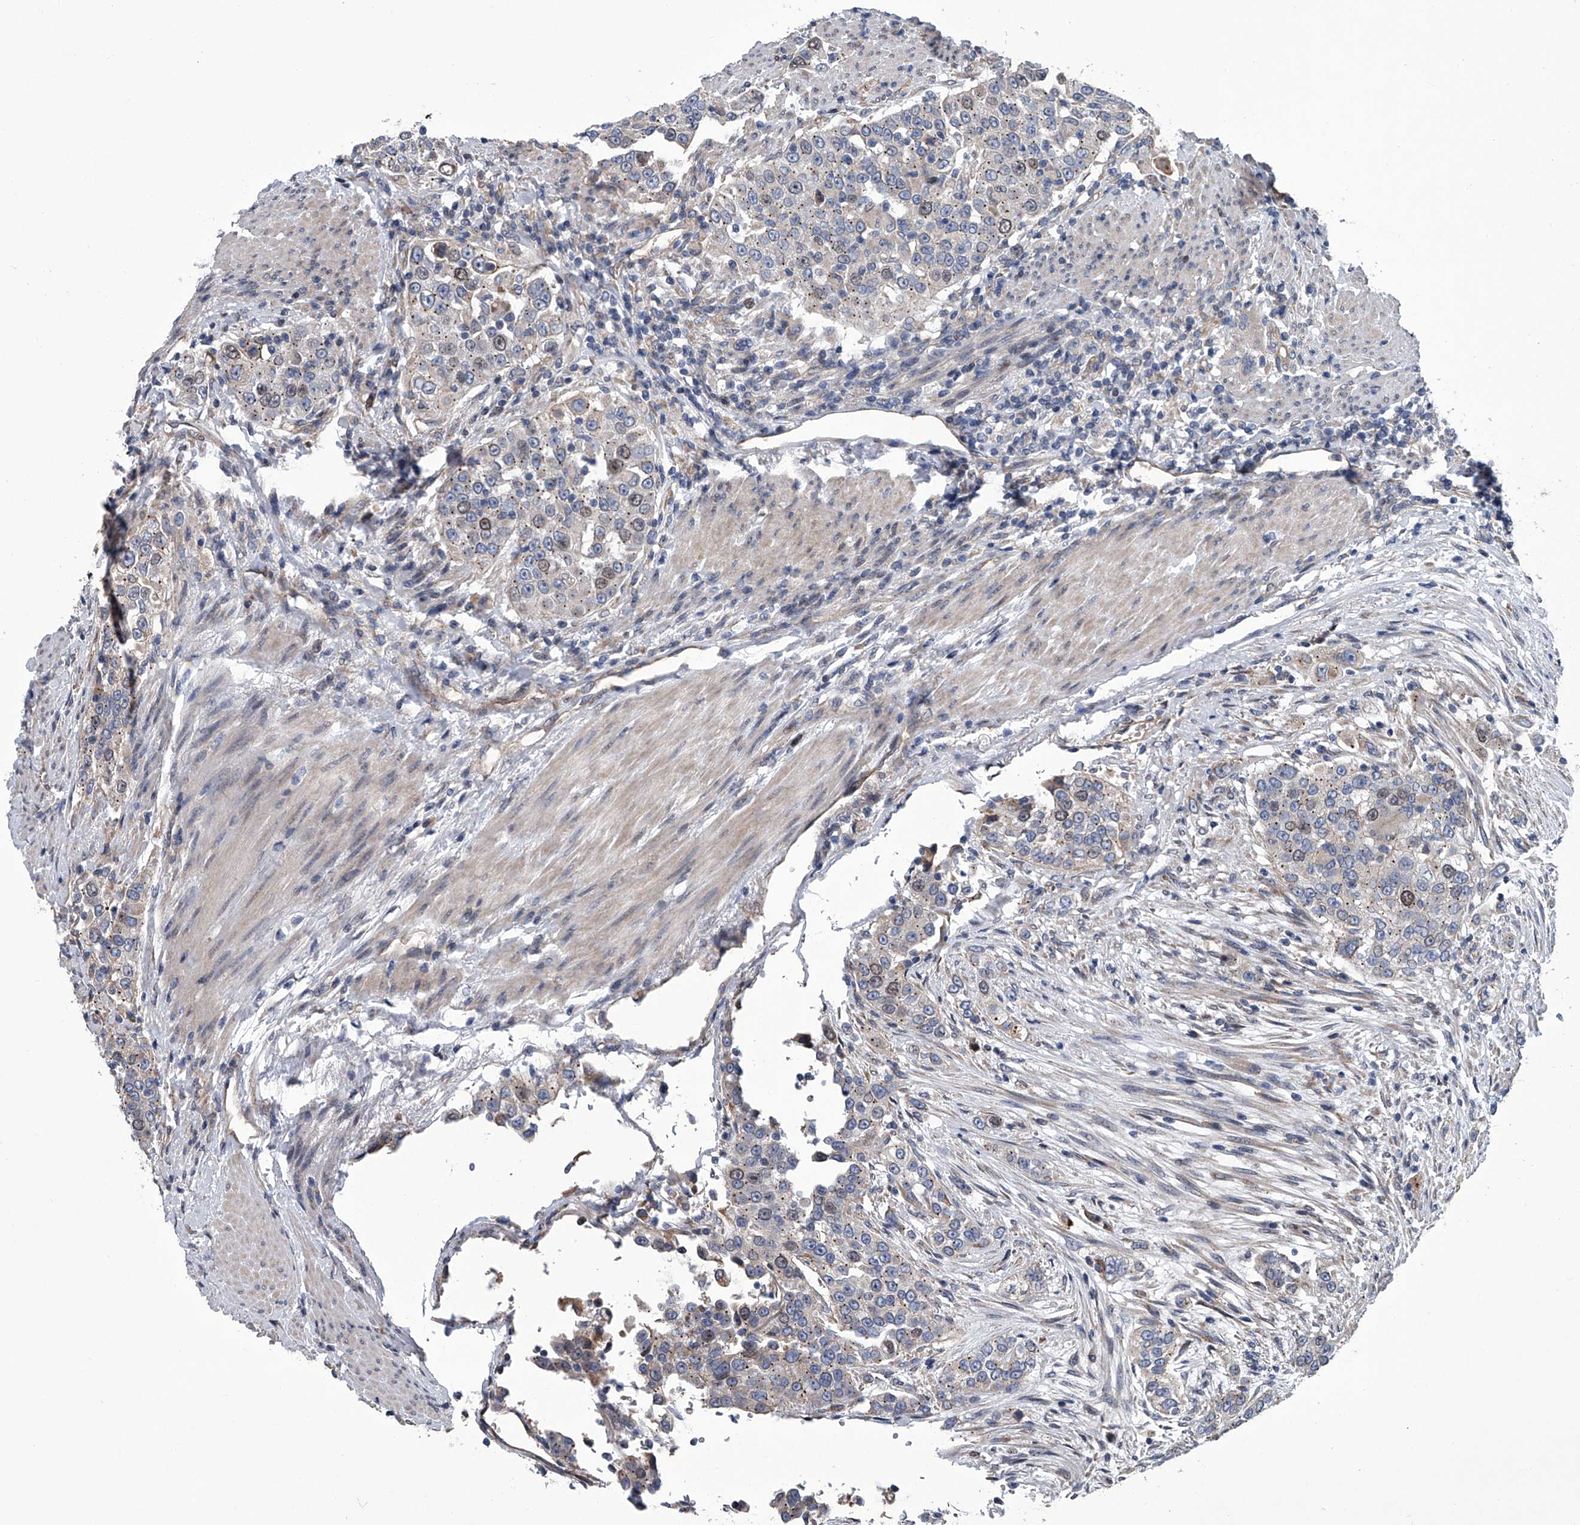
{"staining": {"intensity": "weak", "quantity": "<25%", "location": "nuclear"}, "tissue": "urothelial cancer", "cell_type": "Tumor cells", "image_type": "cancer", "snomed": [{"axis": "morphology", "description": "Urothelial carcinoma, High grade"}, {"axis": "topography", "description": "Urinary bladder"}], "caption": "DAB immunohistochemical staining of high-grade urothelial carcinoma demonstrates no significant staining in tumor cells.", "gene": "ABCG1", "patient": {"sex": "female", "age": 80}}